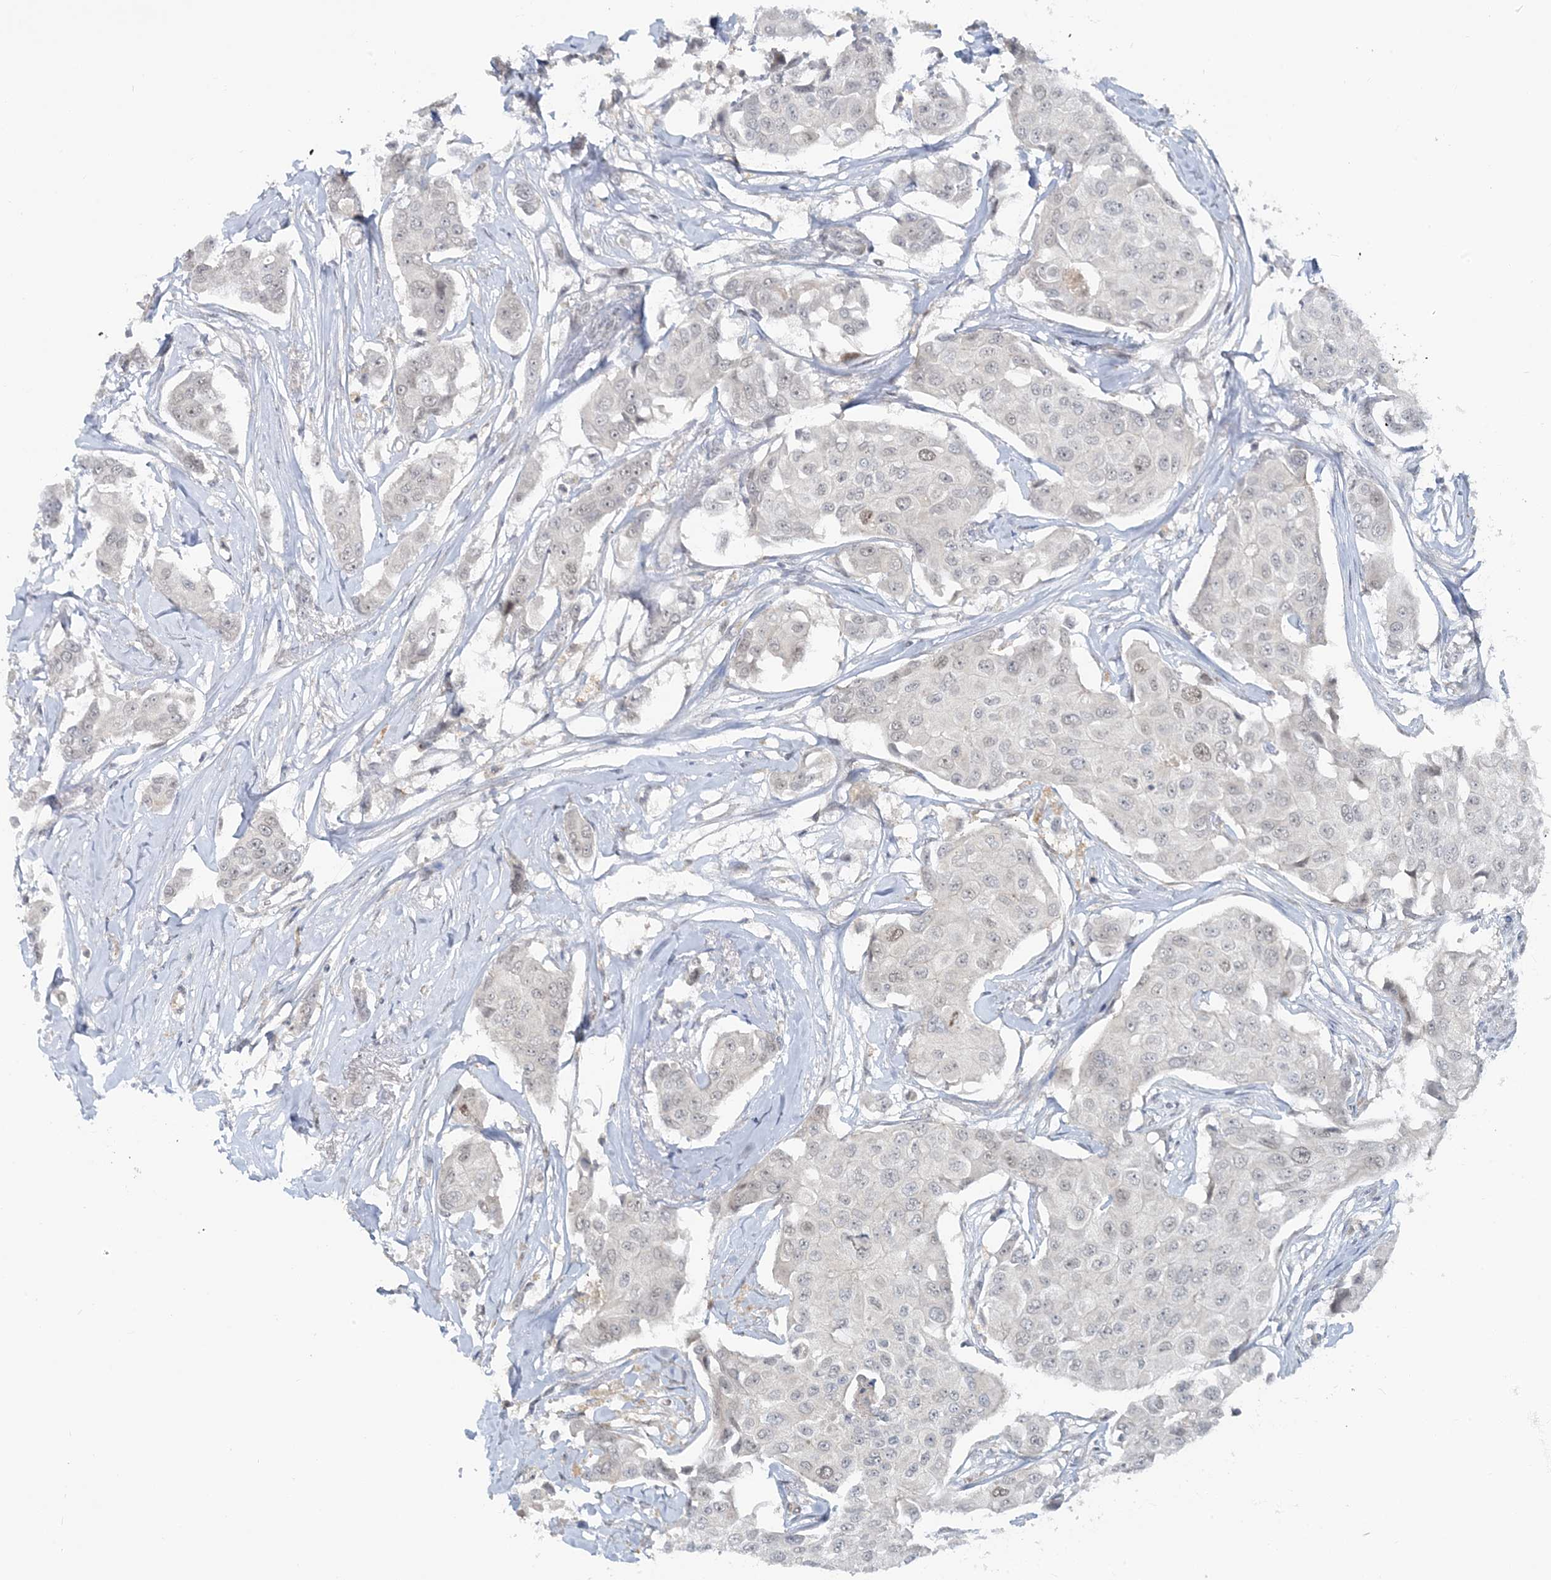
{"staining": {"intensity": "negative", "quantity": "none", "location": "none"}, "tissue": "breast cancer", "cell_type": "Tumor cells", "image_type": "cancer", "snomed": [{"axis": "morphology", "description": "Duct carcinoma"}, {"axis": "topography", "description": "Breast"}], "caption": "This image is of breast invasive ductal carcinoma stained with immunohistochemistry (IHC) to label a protein in brown with the nuclei are counter-stained blue. There is no staining in tumor cells.", "gene": "LEXM", "patient": {"sex": "female", "age": 80}}